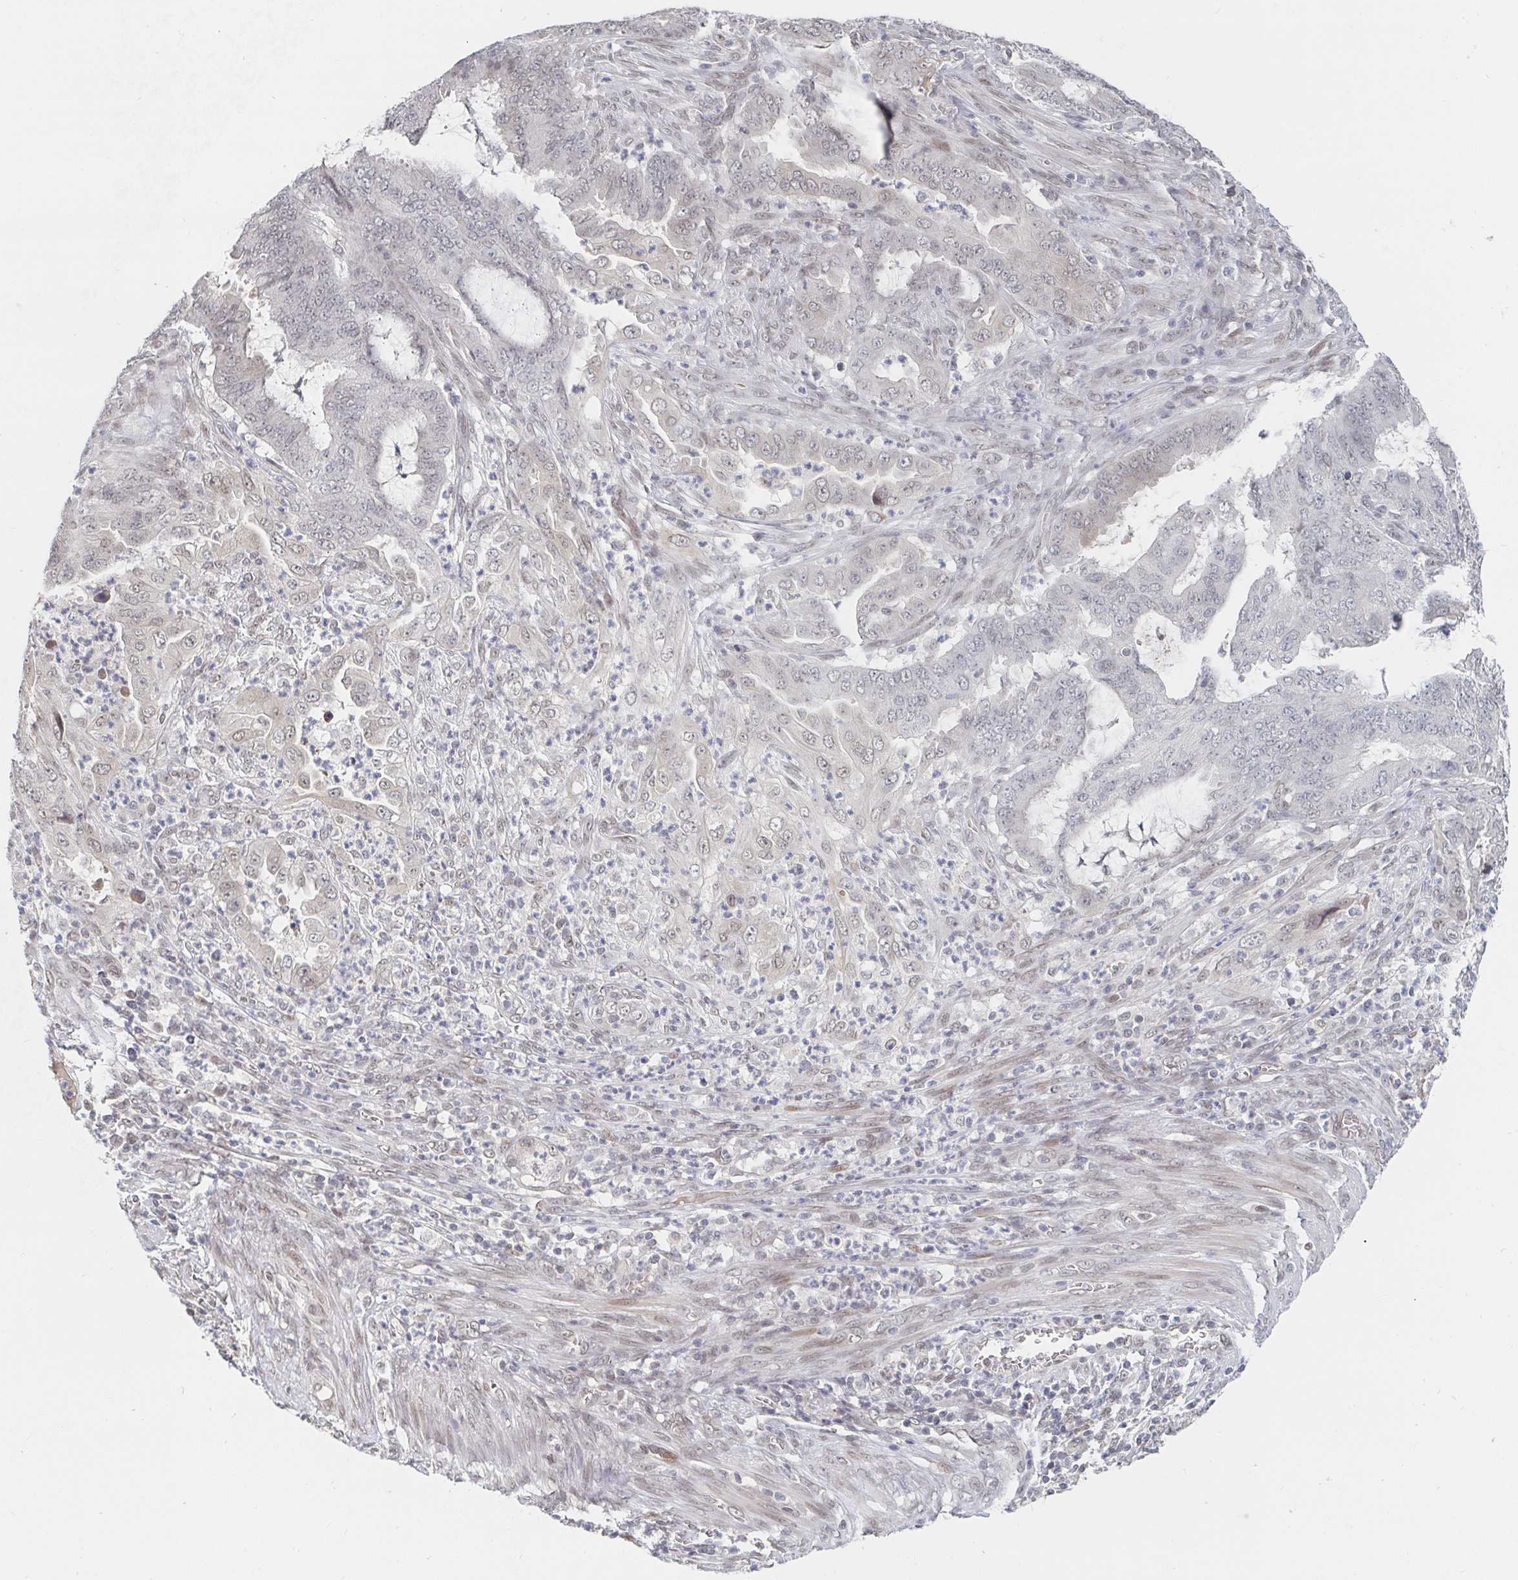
{"staining": {"intensity": "negative", "quantity": "none", "location": "none"}, "tissue": "endometrial cancer", "cell_type": "Tumor cells", "image_type": "cancer", "snomed": [{"axis": "morphology", "description": "Adenocarcinoma, NOS"}, {"axis": "topography", "description": "Endometrium"}], "caption": "IHC of human endometrial cancer displays no staining in tumor cells. The staining was performed using DAB to visualize the protein expression in brown, while the nuclei were stained in blue with hematoxylin (Magnification: 20x).", "gene": "CHD2", "patient": {"sex": "female", "age": 51}}